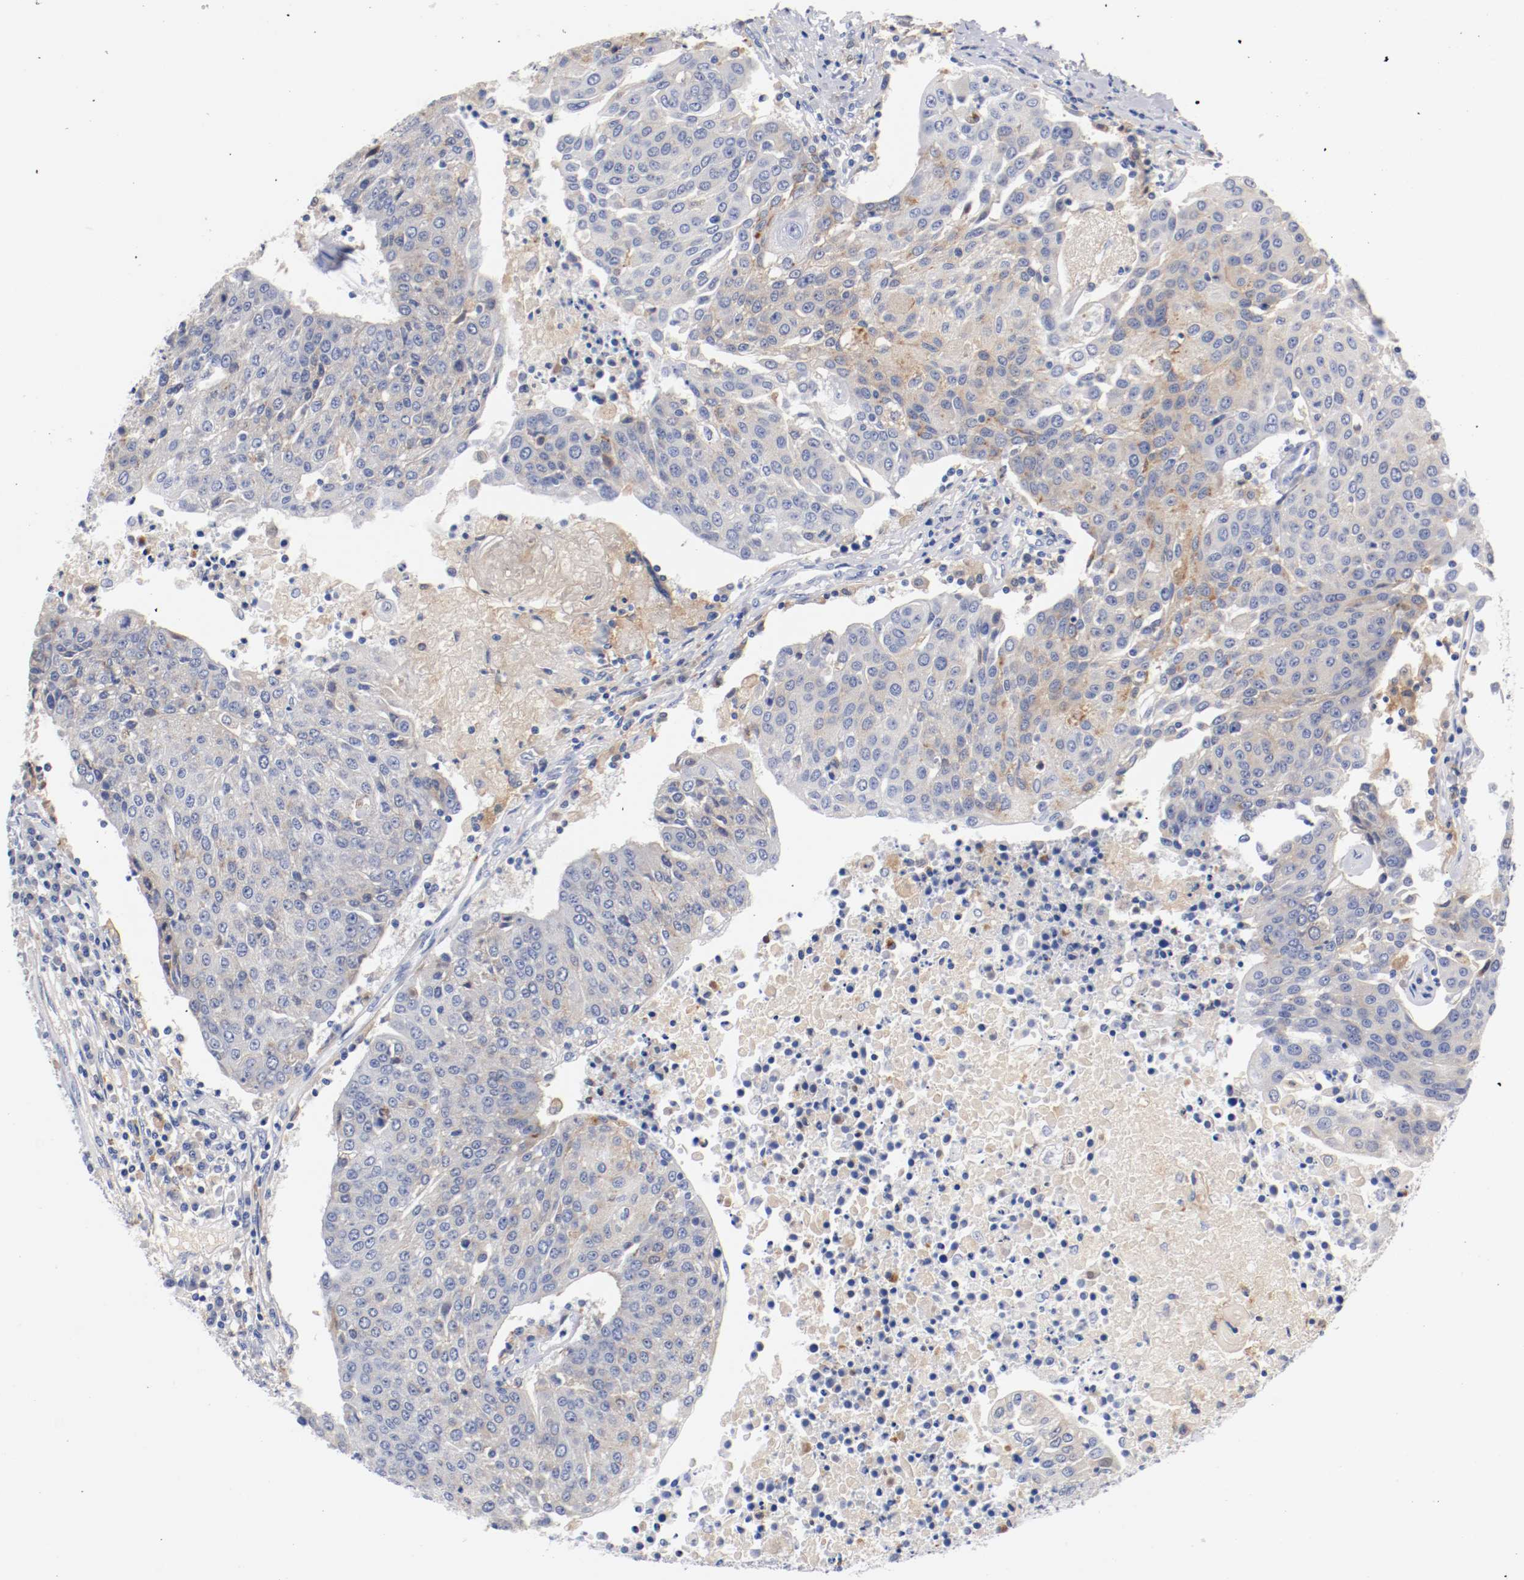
{"staining": {"intensity": "moderate", "quantity": ">75%", "location": "cytoplasmic/membranous"}, "tissue": "urothelial cancer", "cell_type": "Tumor cells", "image_type": "cancer", "snomed": [{"axis": "morphology", "description": "Urothelial carcinoma, High grade"}, {"axis": "topography", "description": "Urinary bladder"}], "caption": "Protein staining by immunohistochemistry (IHC) displays moderate cytoplasmic/membranous expression in approximately >75% of tumor cells in urothelial cancer. (brown staining indicates protein expression, while blue staining denotes nuclei).", "gene": "FGFBP1", "patient": {"sex": "female", "age": 85}}